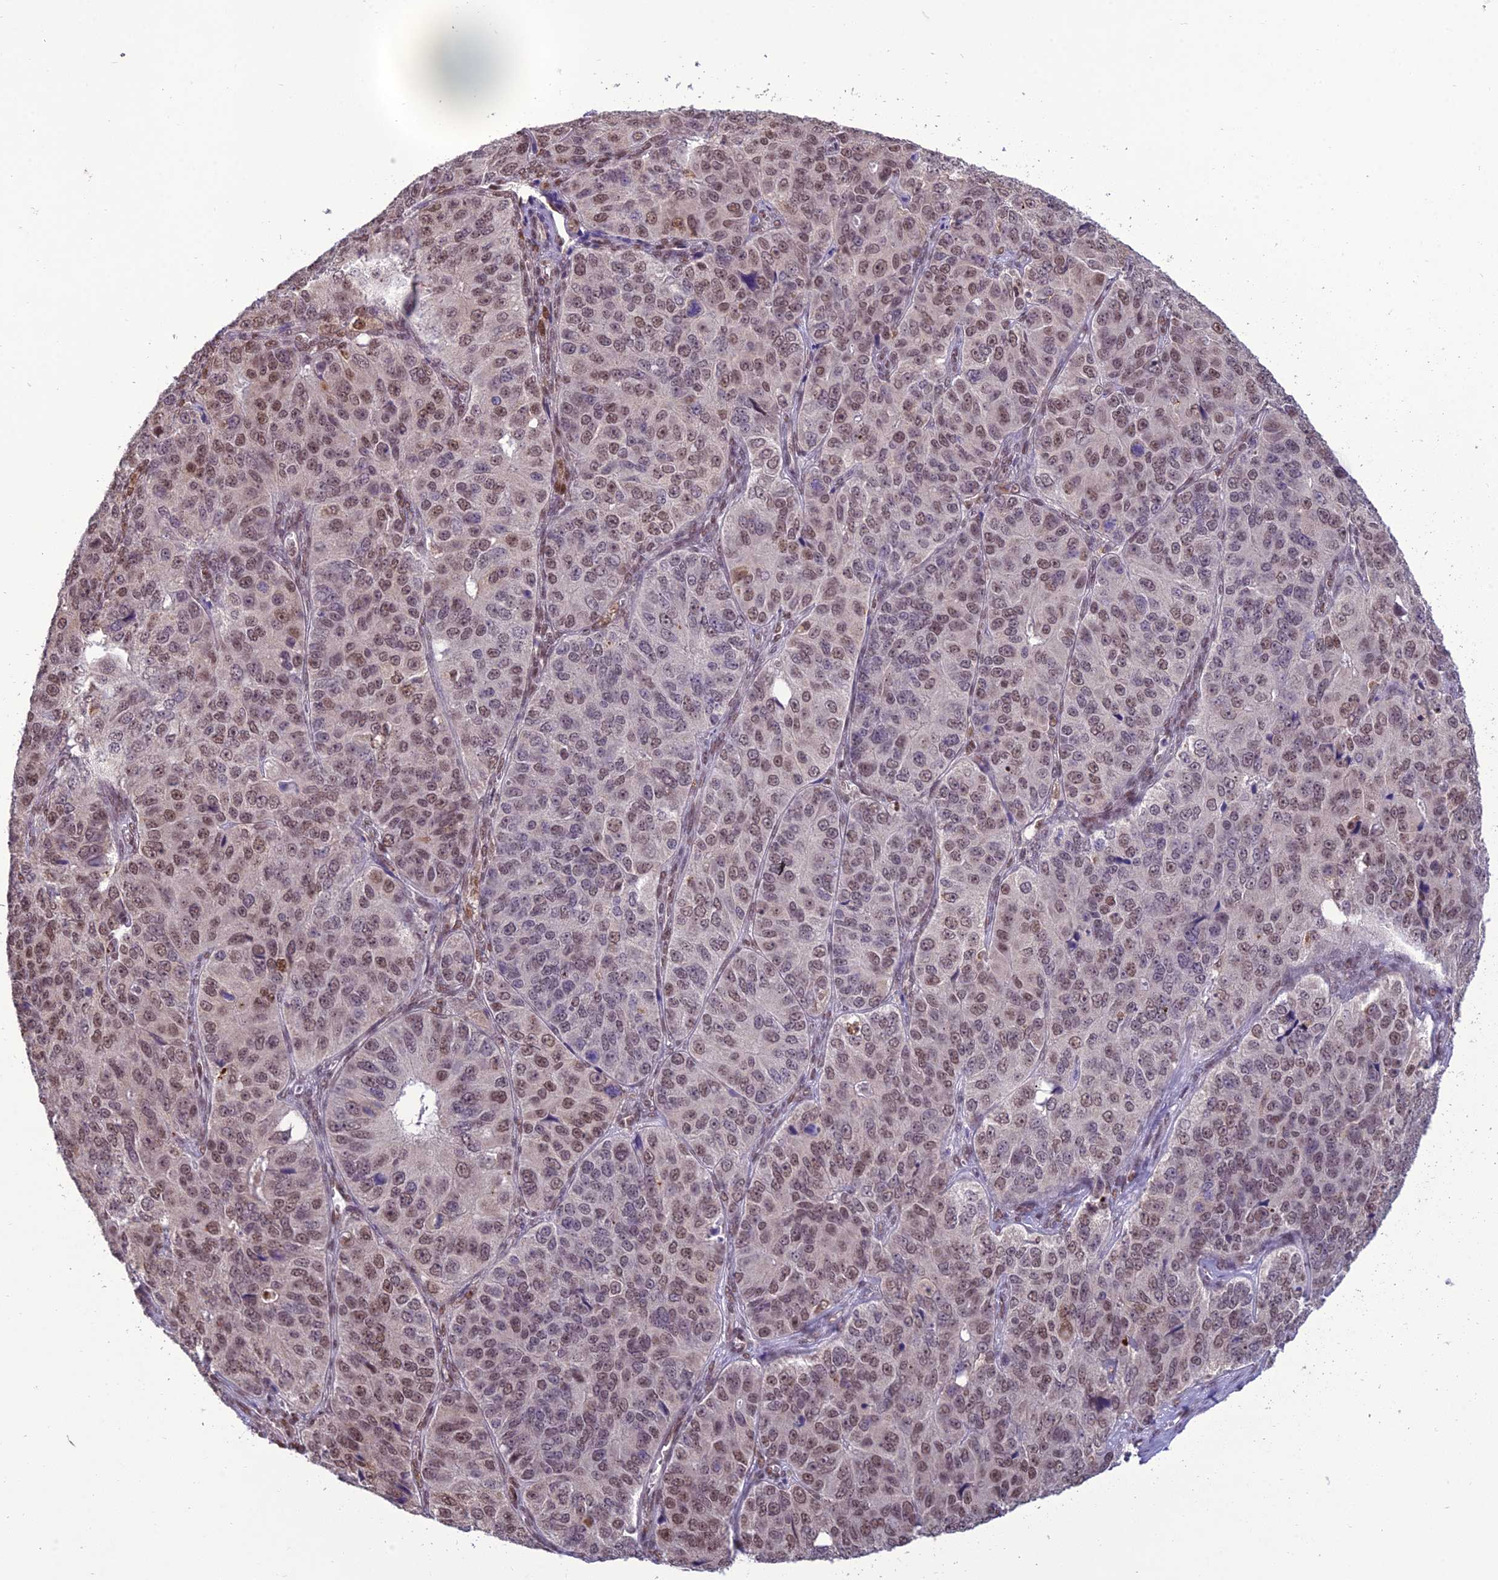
{"staining": {"intensity": "moderate", "quantity": ">75%", "location": "nuclear"}, "tissue": "ovarian cancer", "cell_type": "Tumor cells", "image_type": "cancer", "snomed": [{"axis": "morphology", "description": "Carcinoma, endometroid"}, {"axis": "topography", "description": "Ovary"}], "caption": "Human ovarian cancer stained with a brown dye exhibits moderate nuclear positive expression in about >75% of tumor cells.", "gene": "RANBP3", "patient": {"sex": "female", "age": 51}}